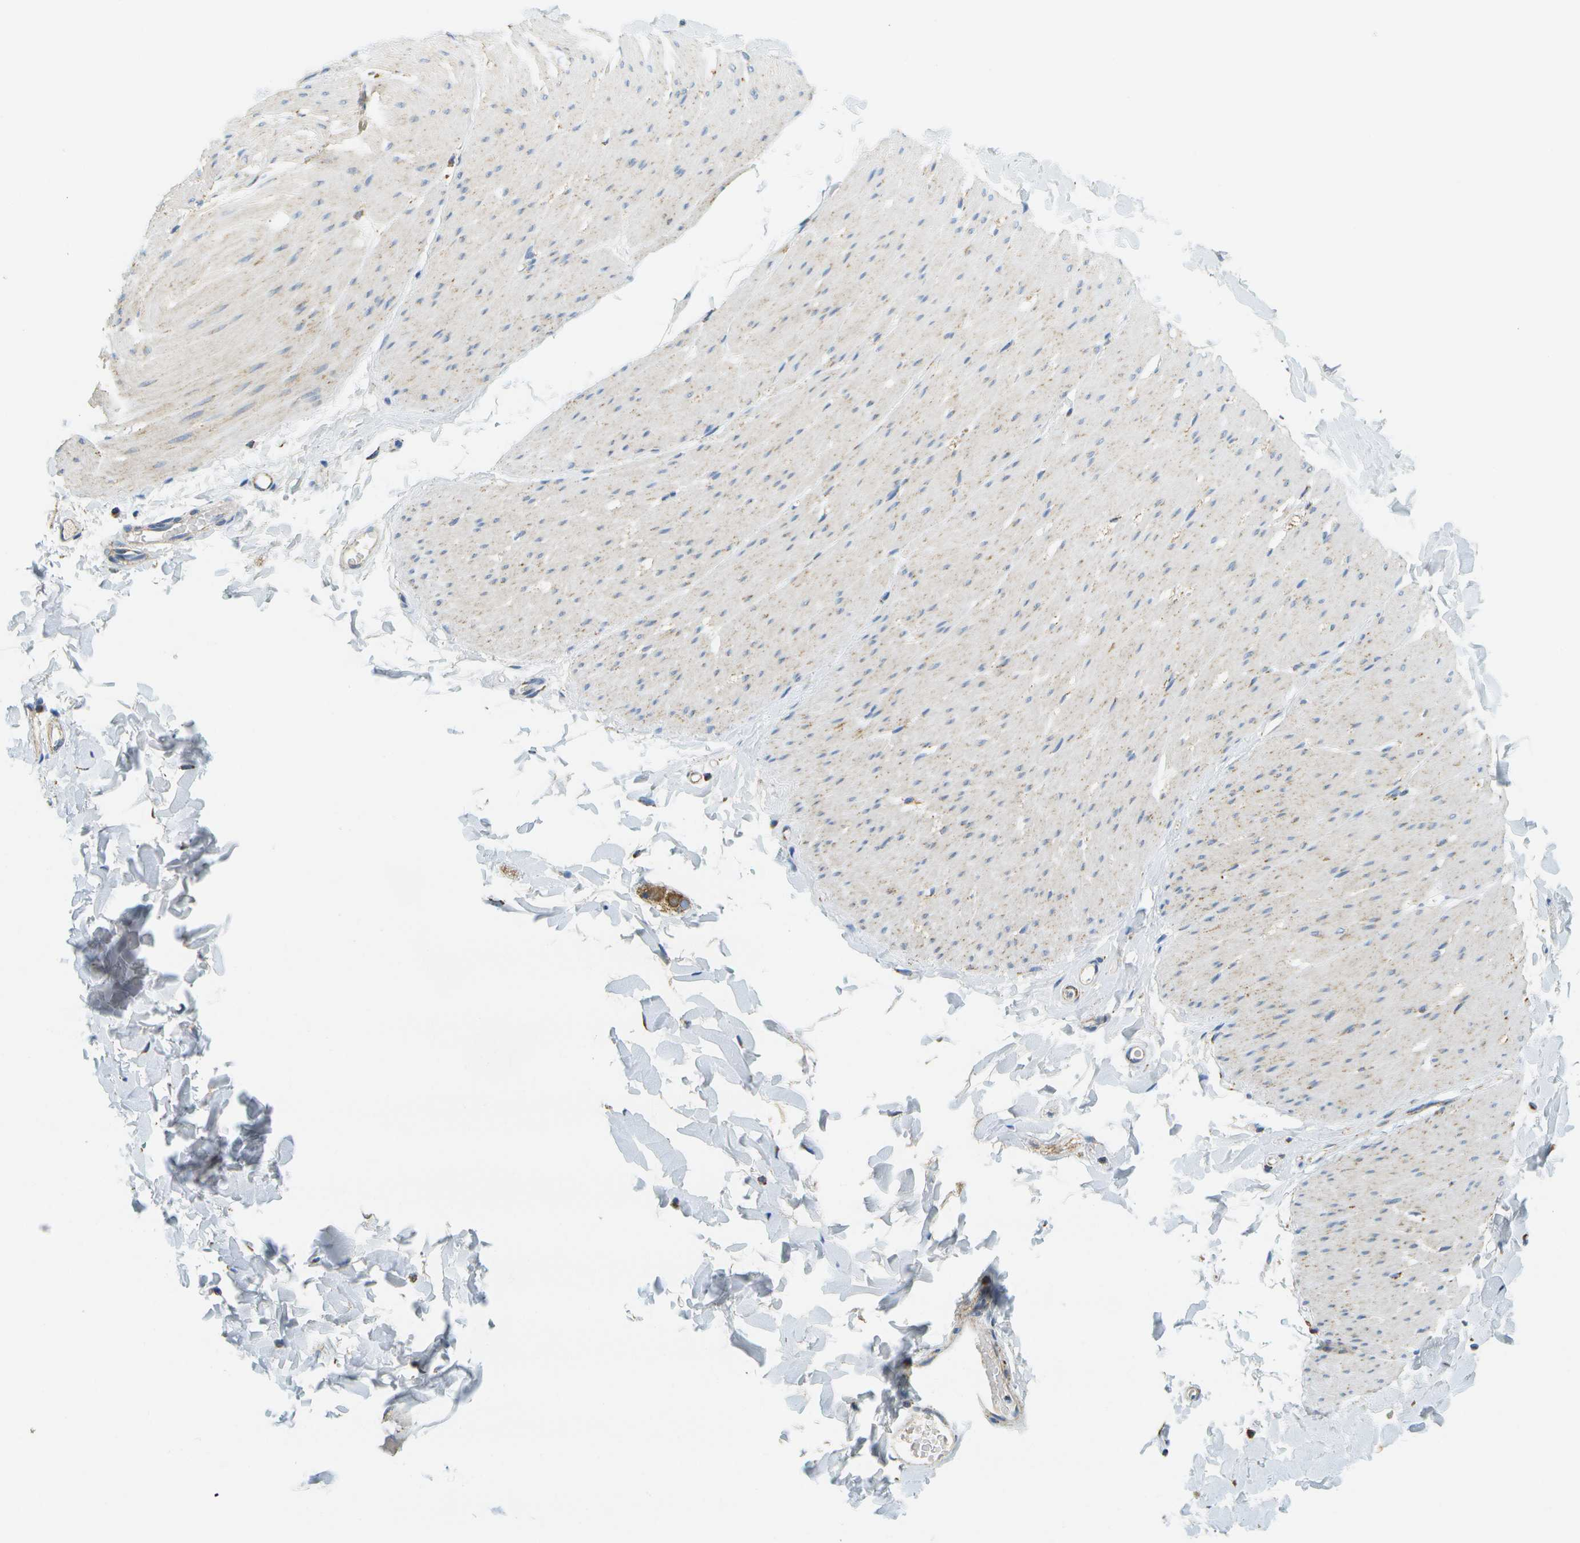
{"staining": {"intensity": "moderate", "quantity": "25%-75%", "location": "cytoplasmic/membranous"}, "tissue": "smooth muscle", "cell_type": "Smooth muscle cells", "image_type": "normal", "snomed": [{"axis": "morphology", "description": "Normal tissue, NOS"}, {"axis": "topography", "description": "Smooth muscle"}, {"axis": "topography", "description": "Colon"}], "caption": "A brown stain highlights moderate cytoplasmic/membranous expression of a protein in smooth muscle cells of benign human smooth muscle. The protein of interest is stained brown, and the nuclei are stained in blue (DAB IHC with brightfield microscopy, high magnification).", "gene": "HLCS", "patient": {"sex": "male", "age": 67}}